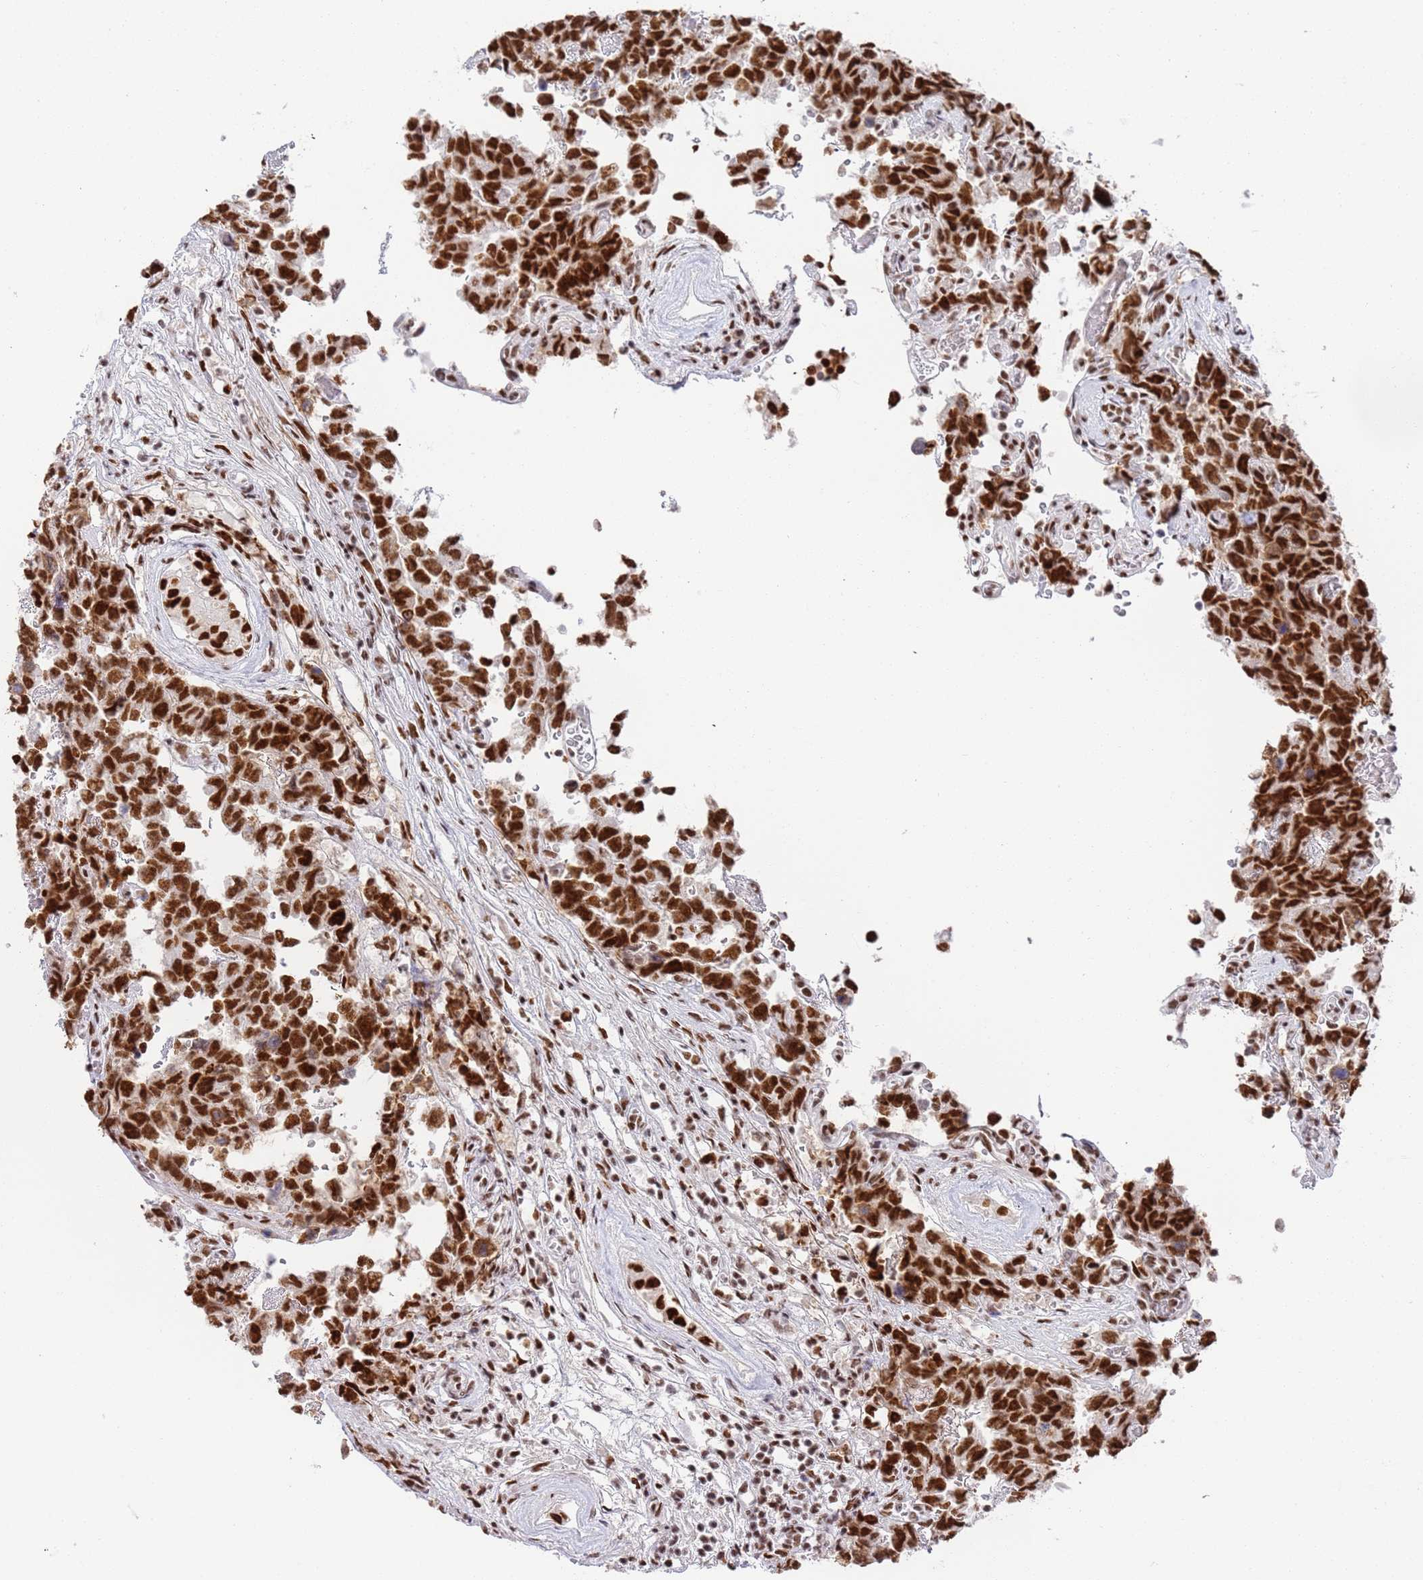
{"staining": {"intensity": "strong", "quantity": ">75%", "location": "nuclear"}, "tissue": "testis cancer", "cell_type": "Tumor cells", "image_type": "cancer", "snomed": [{"axis": "morphology", "description": "Normal tissue, NOS"}, {"axis": "morphology", "description": "Carcinoma, Embryonal, NOS"}, {"axis": "topography", "description": "Testis"}, {"axis": "topography", "description": "Epididymis"}], "caption": "Embryonal carcinoma (testis) stained with a protein marker demonstrates strong staining in tumor cells.", "gene": "AKAP8L", "patient": {"sex": "male", "age": 25}}